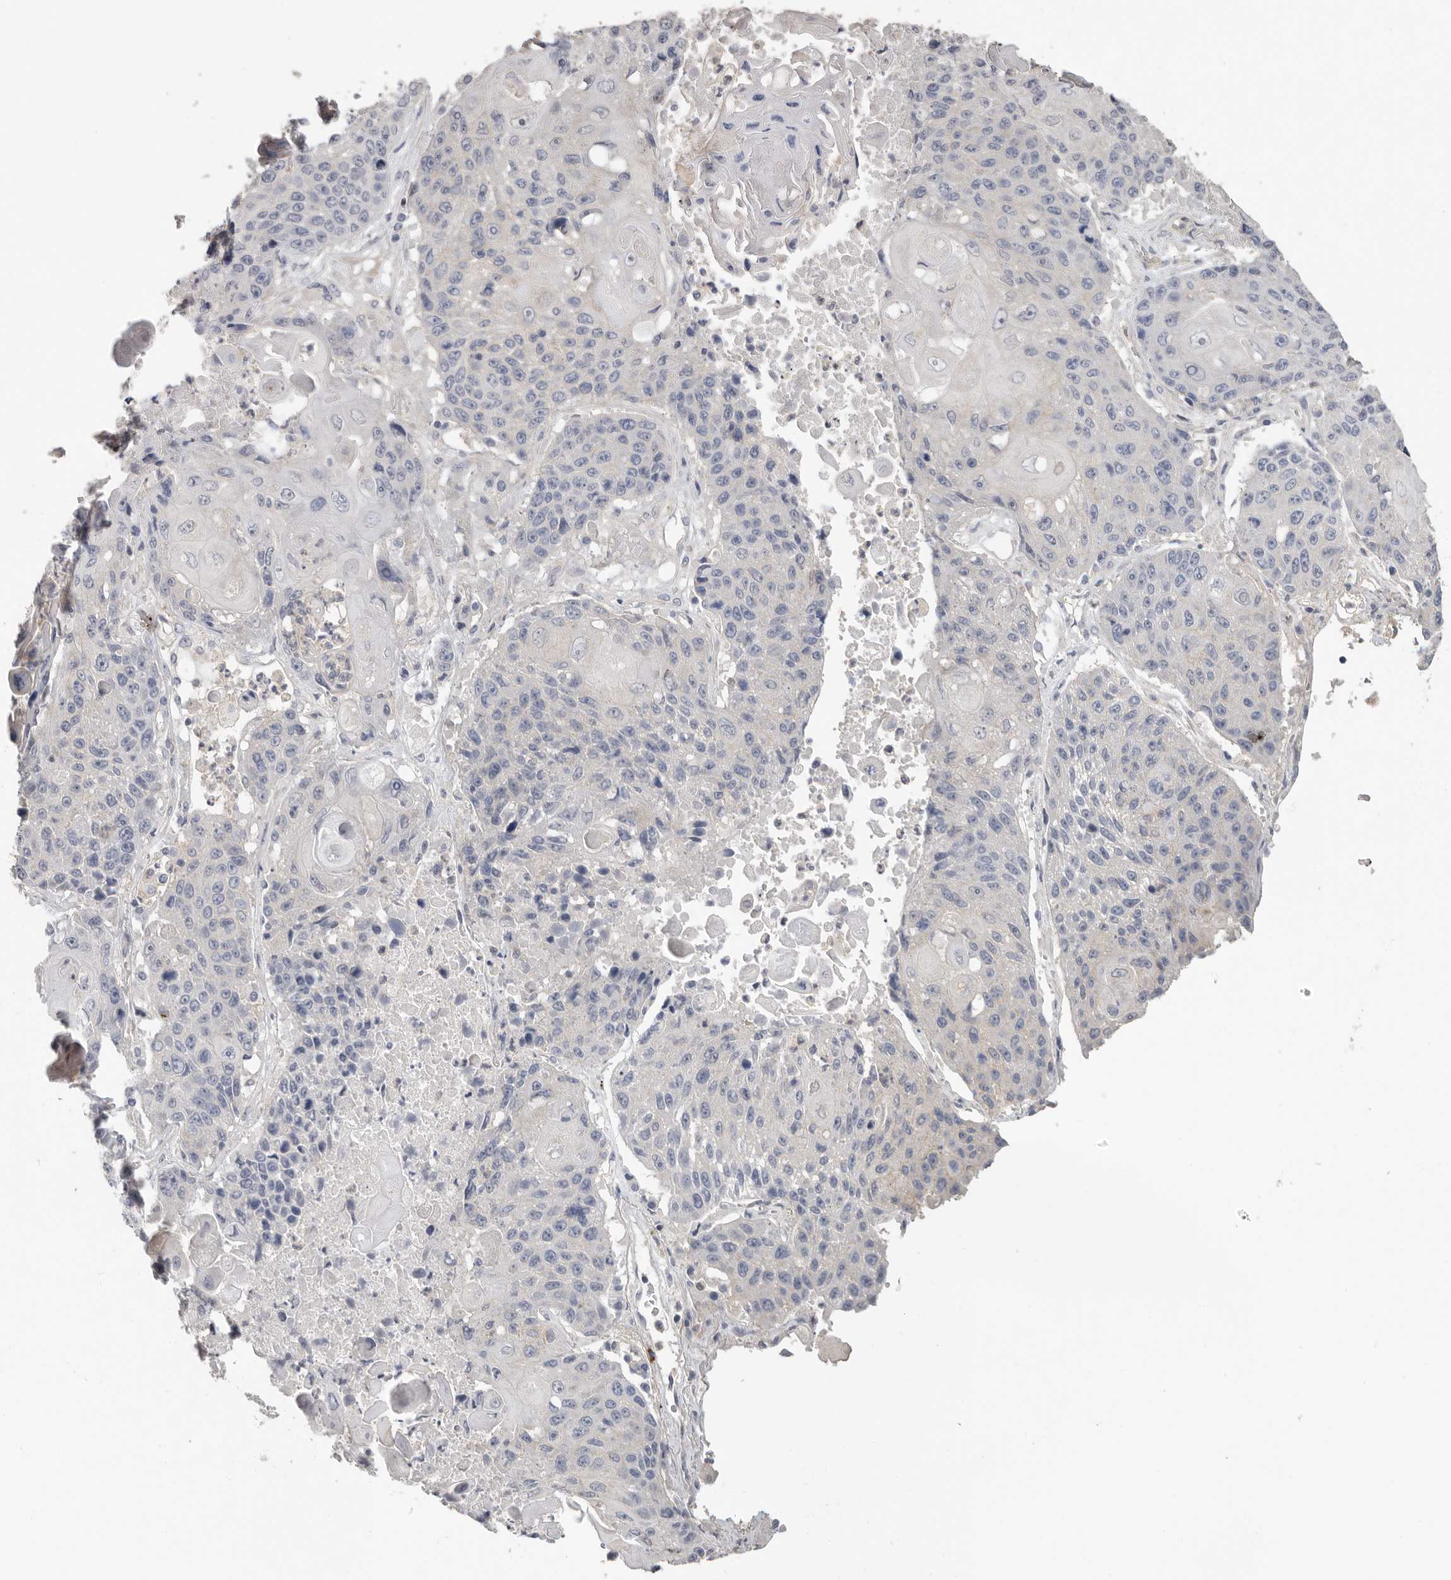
{"staining": {"intensity": "negative", "quantity": "none", "location": "none"}, "tissue": "lung cancer", "cell_type": "Tumor cells", "image_type": "cancer", "snomed": [{"axis": "morphology", "description": "Squamous cell carcinoma, NOS"}, {"axis": "topography", "description": "Lung"}], "caption": "Squamous cell carcinoma (lung) was stained to show a protein in brown. There is no significant expression in tumor cells.", "gene": "WDTC1", "patient": {"sex": "male", "age": 61}}